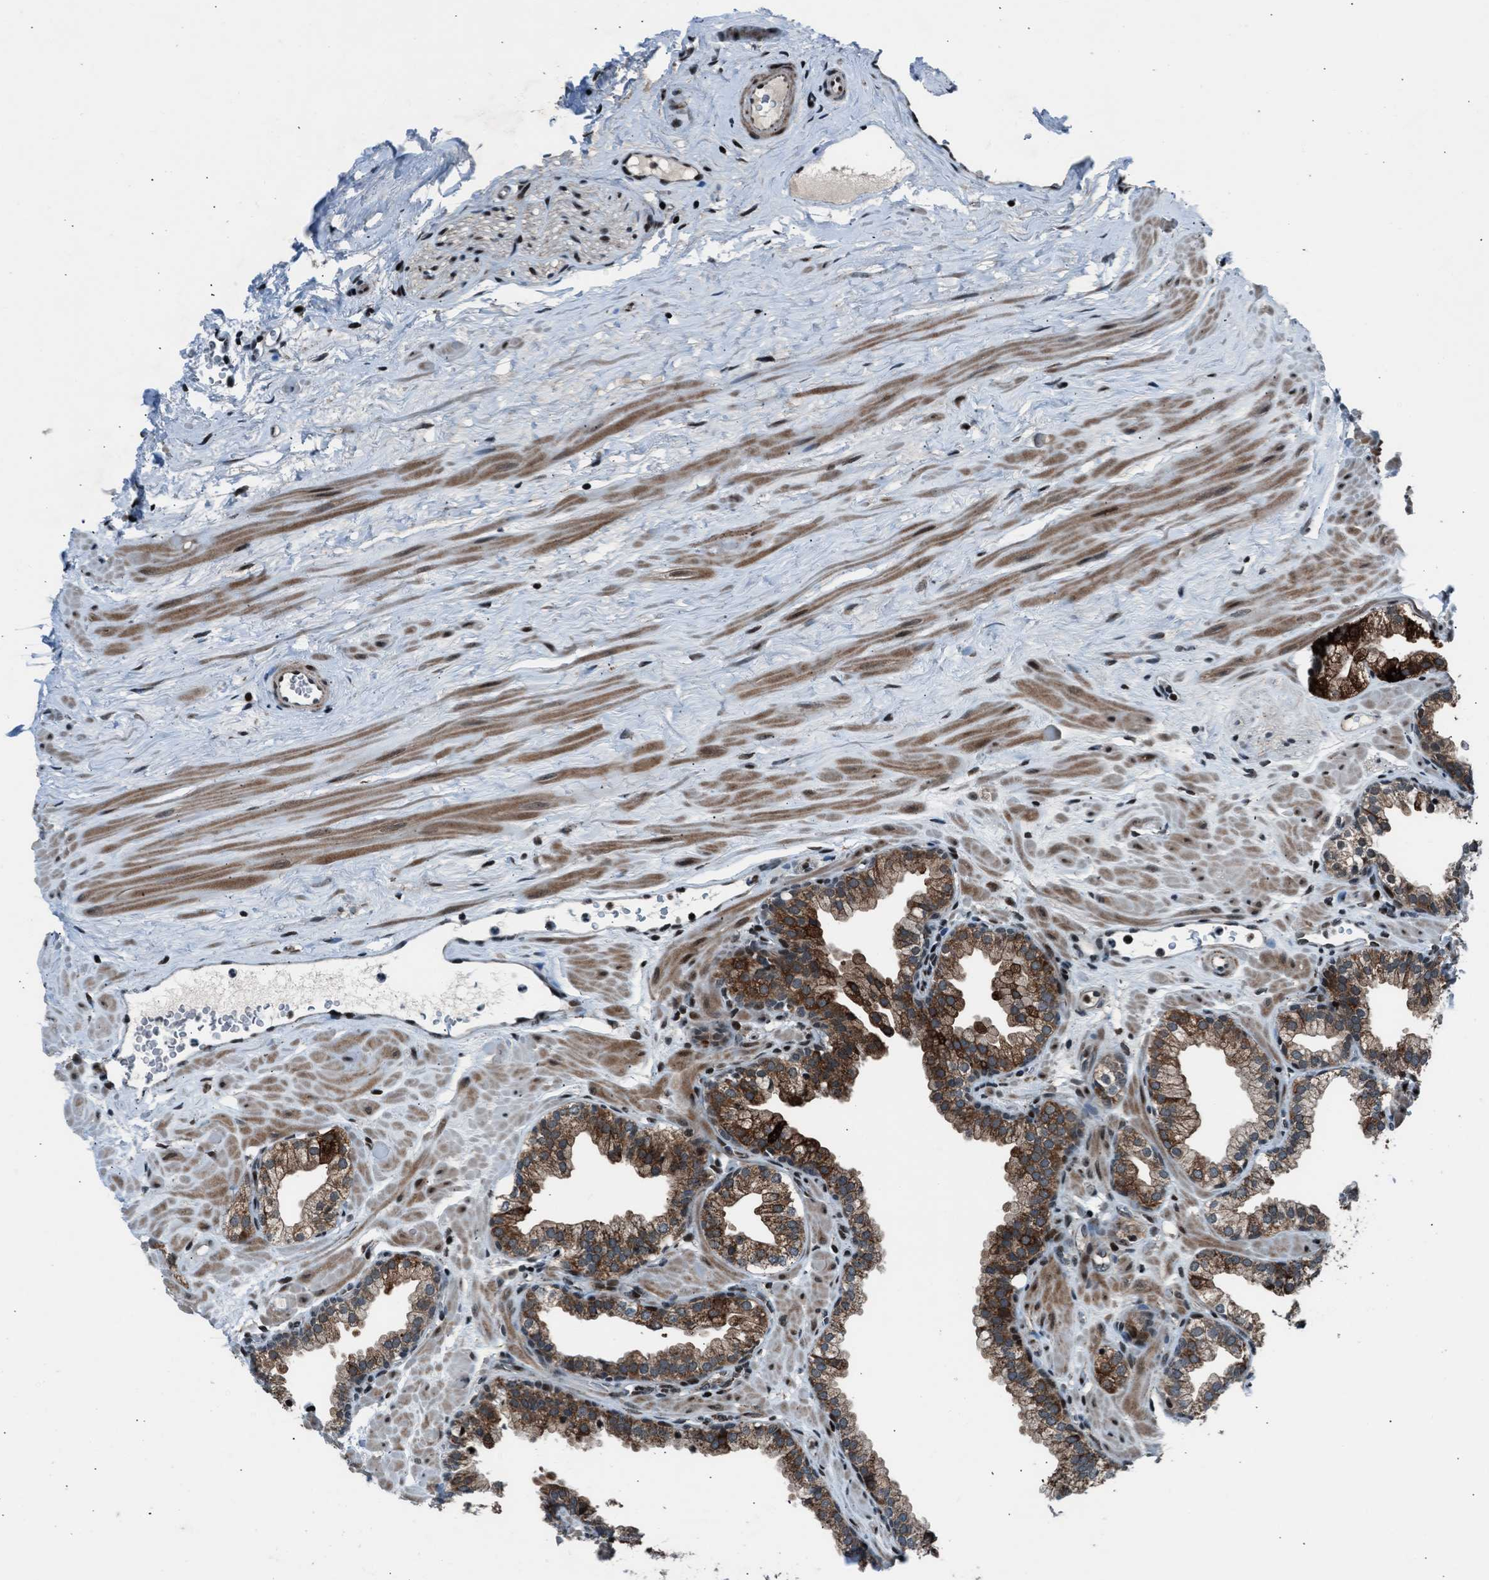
{"staining": {"intensity": "strong", "quantity": ">75%", "location": "cytoplasmic/membranous,nuclear"}, "tissue": "prostate", "cell_type": "Glandular cells", "image_type": "normal", "snomed": [{"axis": "morphology", "description": "Normal tissue, NOS"}, {"axis": "morphology", "description": "Urothelial carcinoma, Low grade"}, {"axis": "topography", "description": "Urinary bladder"}, {"axis": "topography", "description": "Prostate"}], "caption": "Protein staining exhibits strong cytoplasmic/membranous,nuclear staining in about >75% of glandular cells in normal prostate. The staining was performed using DAB (3,3'-diaminobenzidine) to visualize the protein expression in brown, while the nuclei were stained in blue with hematoxylin (Magnification: 20x).", "gene": "MORC3", "patient": {"sex": "male", "age": 60}}